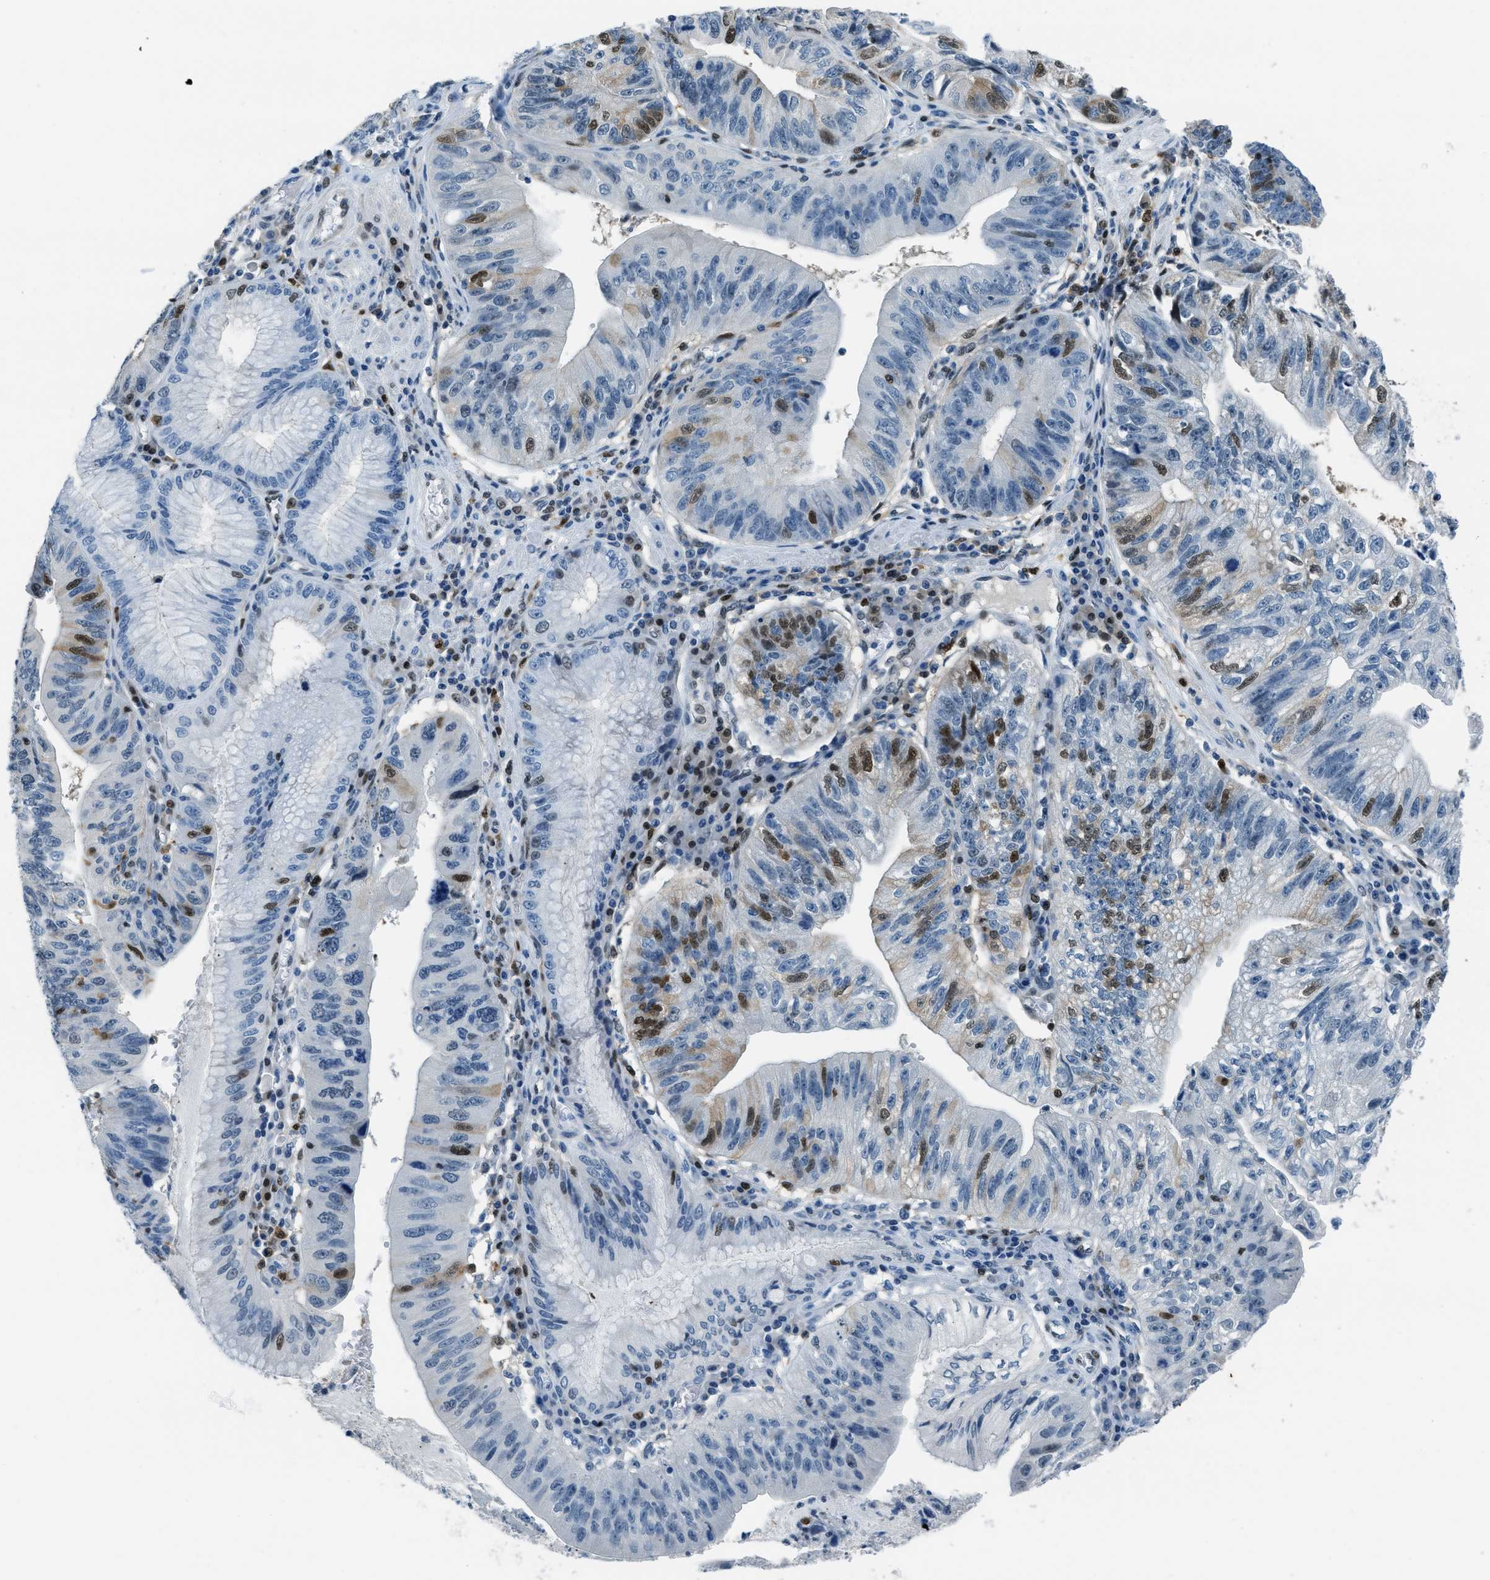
{"staining": {"intensity": "moderate", "quantity": "25%-75%", "location": "nuclear"}, "tissue": "stomach cancer", "cell_type": "Tumor cells", "image_type": "cancer", "snomed": [{"axis": "morphology", "description": "Adenocarcinoma, NOS"}, {"axis": "topography", "description": "Stomach"}], "caption": "IHC photomicrograph of neoplastic tissue: stomach cancer stained using IHC demonstrates medium levels of moderate protein expression localized specifically in the nuclear of tumor cells, appearing as a nuclear brown color.", "gene": "OGFR", "patient": {"sex": "male", "age": 59}}